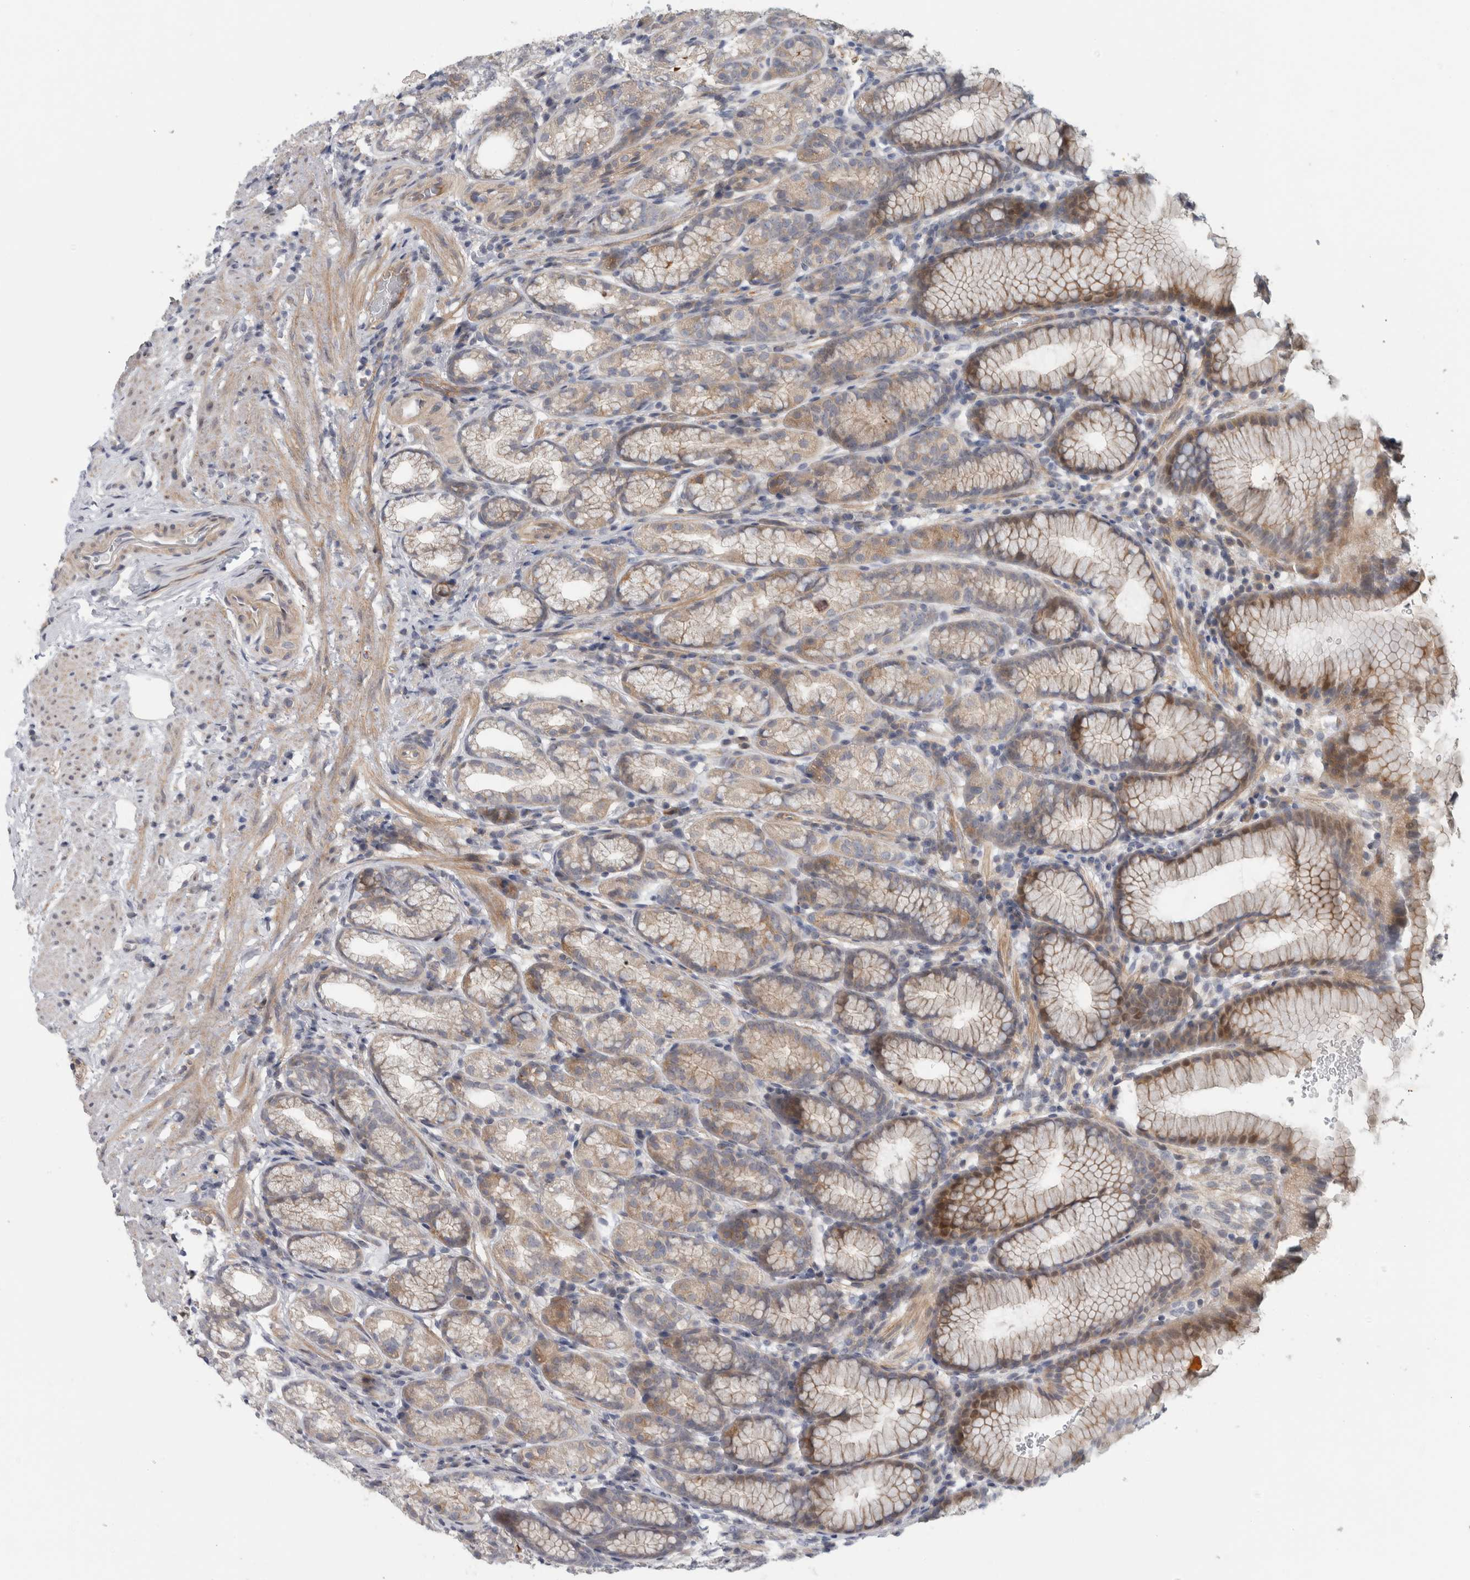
{"staining": {"intensity": "moderate", "quantity": "<25%", "location": "cytoplasmic/membranous,nuclear"}, "tissue": "stomach", "cell_type": "Glandular cells", "image_type": "normal", "snomed": [{"axis": "morphology", "description": "Normal tissue, NOS"}, {"axis": "topography", "description": "Stomach"}], "caption": "Moderate cytoplasmic/membranous,nuclear staining for a protein is present in approximately <25% of glandular cells of unremarkable stomach using IHC.", "gene": "ZNF804B", "patient": {"sex": "male", "age": 42}}